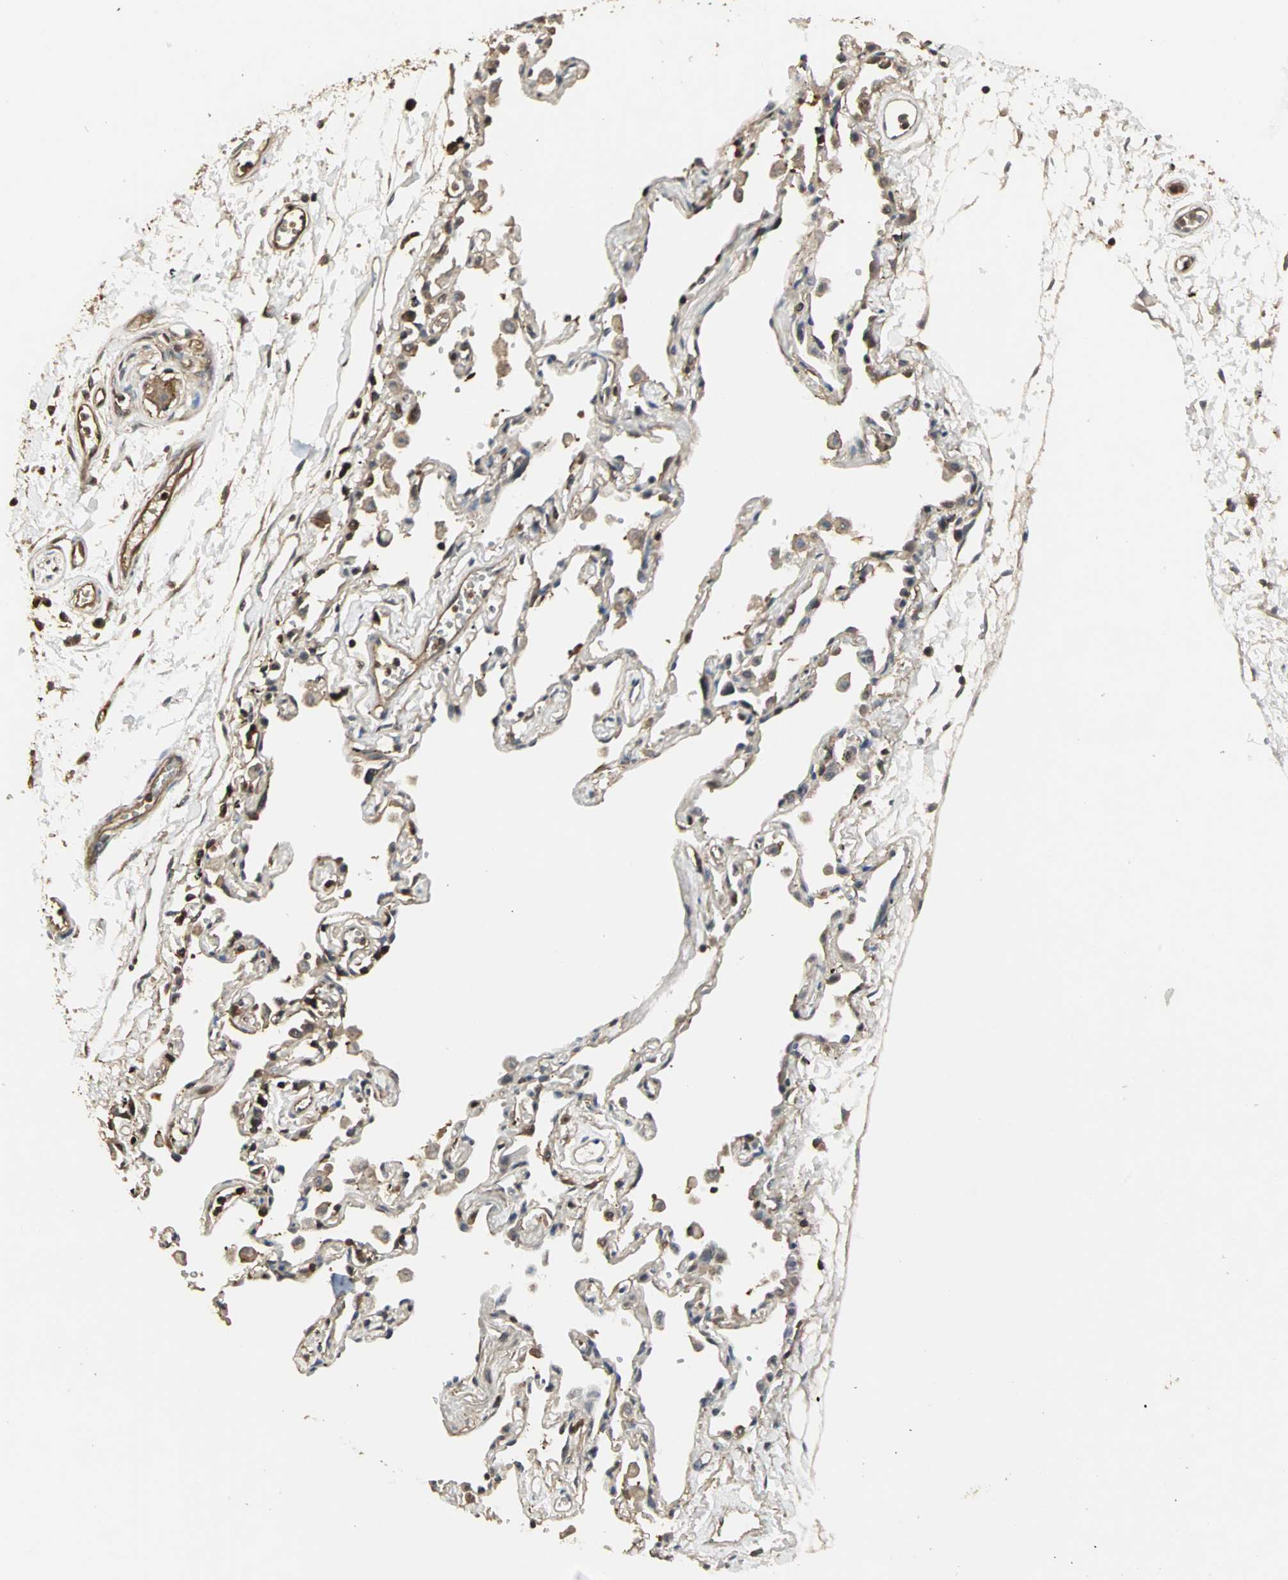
{"staining": {"intensity": "strong", "quantity": "25%-75%", "location": "cytoplasmic/membranous,nuclear"}, "tissue": "adipose tissue", "cell_type": "Adipocytes", "image_type": "normal", "snomed": [{"axis": "morphology", "description": "Normal tissue, NOS"}, {"axis": "morphology", "description": "Adenocarcinoma, NOS"}, {"axis": "topography", "description": "Cartilage tissue"}, {"axis": "topography", "description": "Bronchus"}, {"axis": "topography", "description": "Lung"}], "caption": "Strong cytoplasmic/membranous,nuclear staining is identified in about 25%-75% of adipocytes in normal adipose tissue. Ihc stains the protein in brown and the nuclei are stained blue.", "gene": "DRG2", "patient": {"sex": "female", "age": 67}}